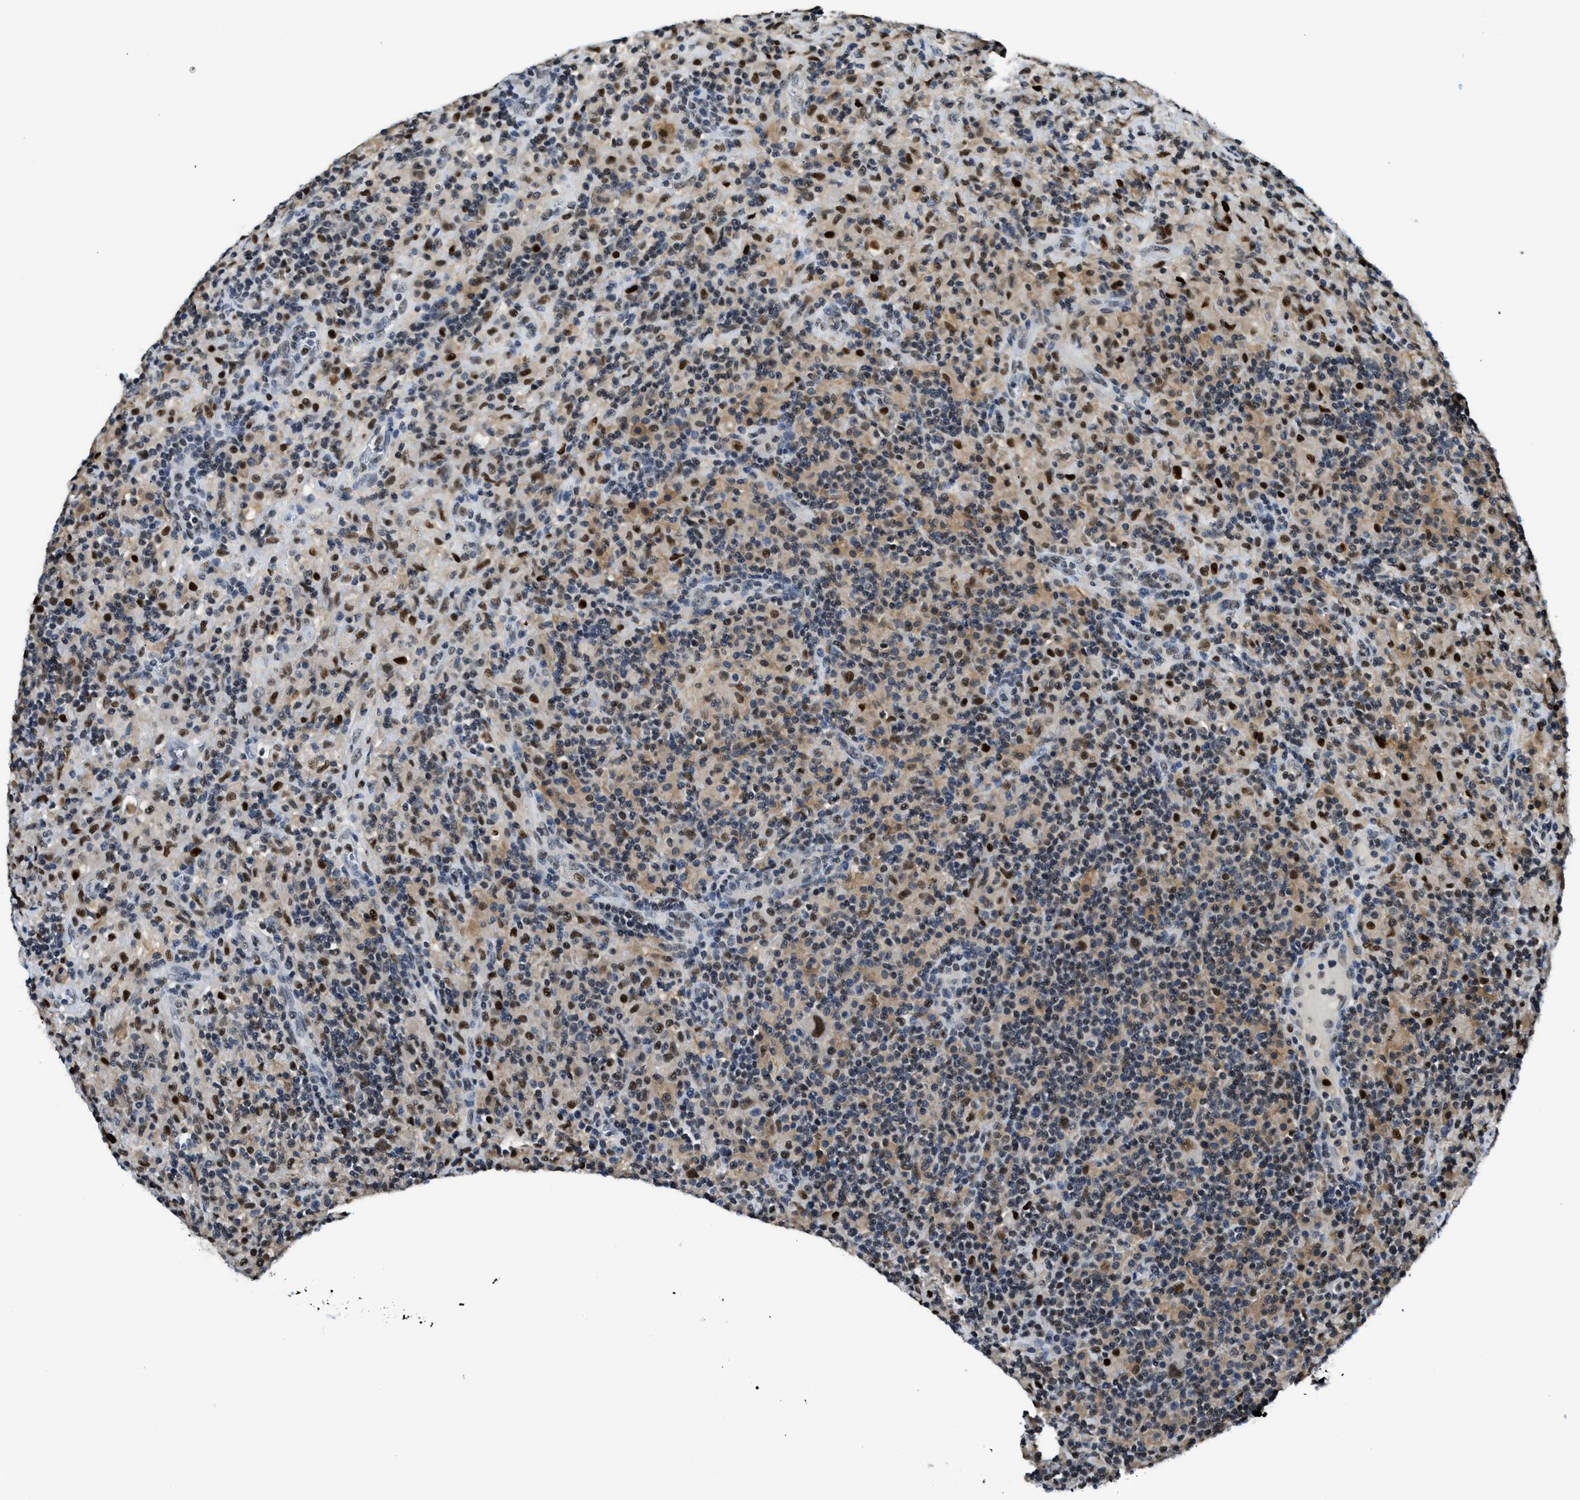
{"staining": {"intensity": "moderate", "quantity": "25%-75%", "location": "nuclear"}, "tissue": "lymphoma", "cell_type": "Tumor cells", "image_type": "cancer", "snomed": [{"axis": "morphology", "description": "Hodgkin's disease, NOS"}, {"axis": "topography", "description": "Lymph node"}], "caption": "Immunohistochemistry (IHC) image of lymphoma stained for a protein (brown), which reveals medium levels of moderate nuclear positivity in approximately 25%-75% of tumor cells.", "gene": "ALX1", "patient": {"sex": "male", "age": 70}}